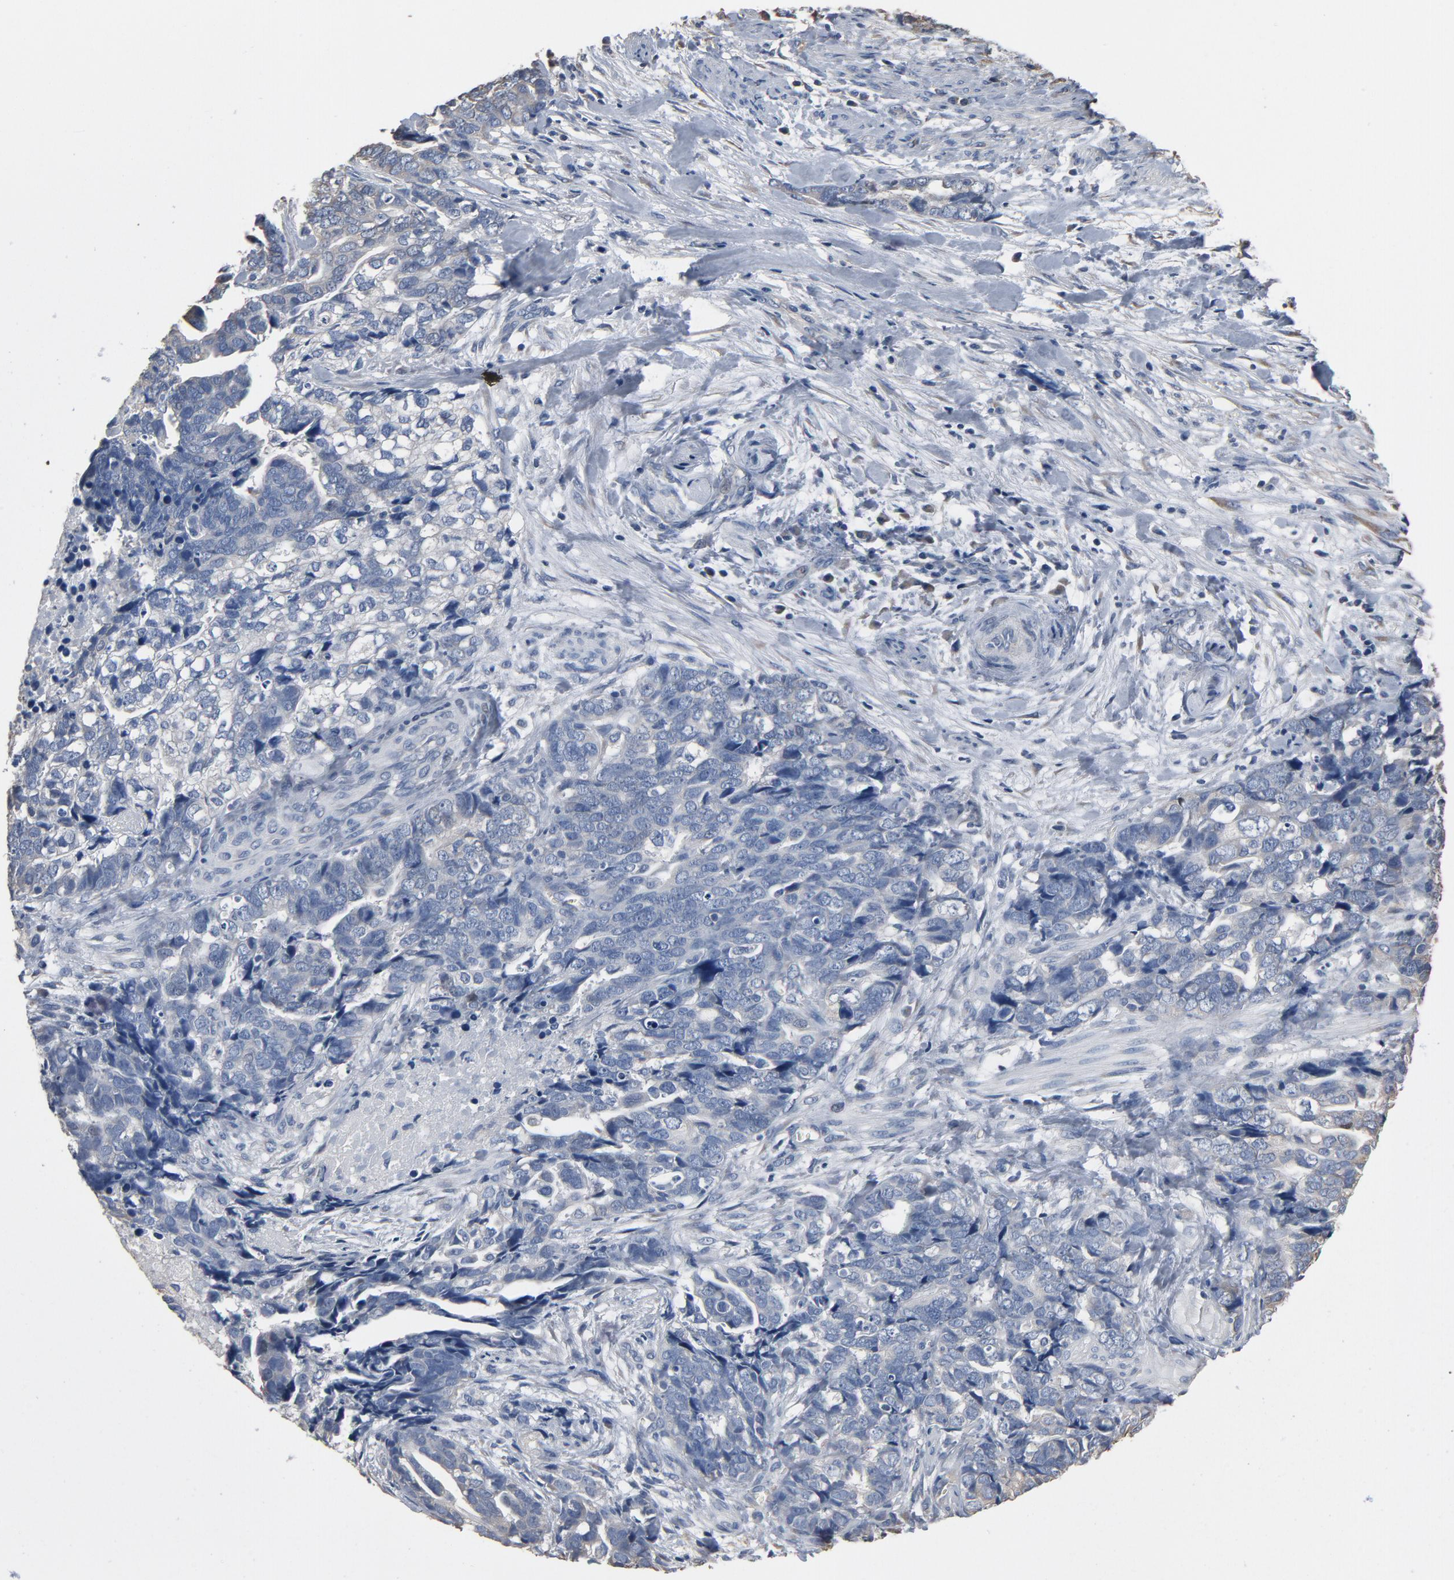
{"staining": {"intensity": "negative", "quantity": "none", "location": "none"}, "tissue": "ovarian cancer", "cell_type": "Tumor cells", "image_type": "cancer", "snomed": [{"axis": "morphology", "description": "Normal tissue, NOS"}, {"axis": "morphology", "description": "Cystadenocarcinoma, serous, NOS"}, {"axis": "topography", "description": "Fallopian tube"}, {"axis": "topography", "description": "Ovary"}], "caption": "Ovarian cancer (serous cystadenocarcinoma) stained for a protein using immunohistochemistry (IHC) displays no positivity tumor cells.", "gene": "SOX6", "patient": {"sex": "female", "age": 56}}